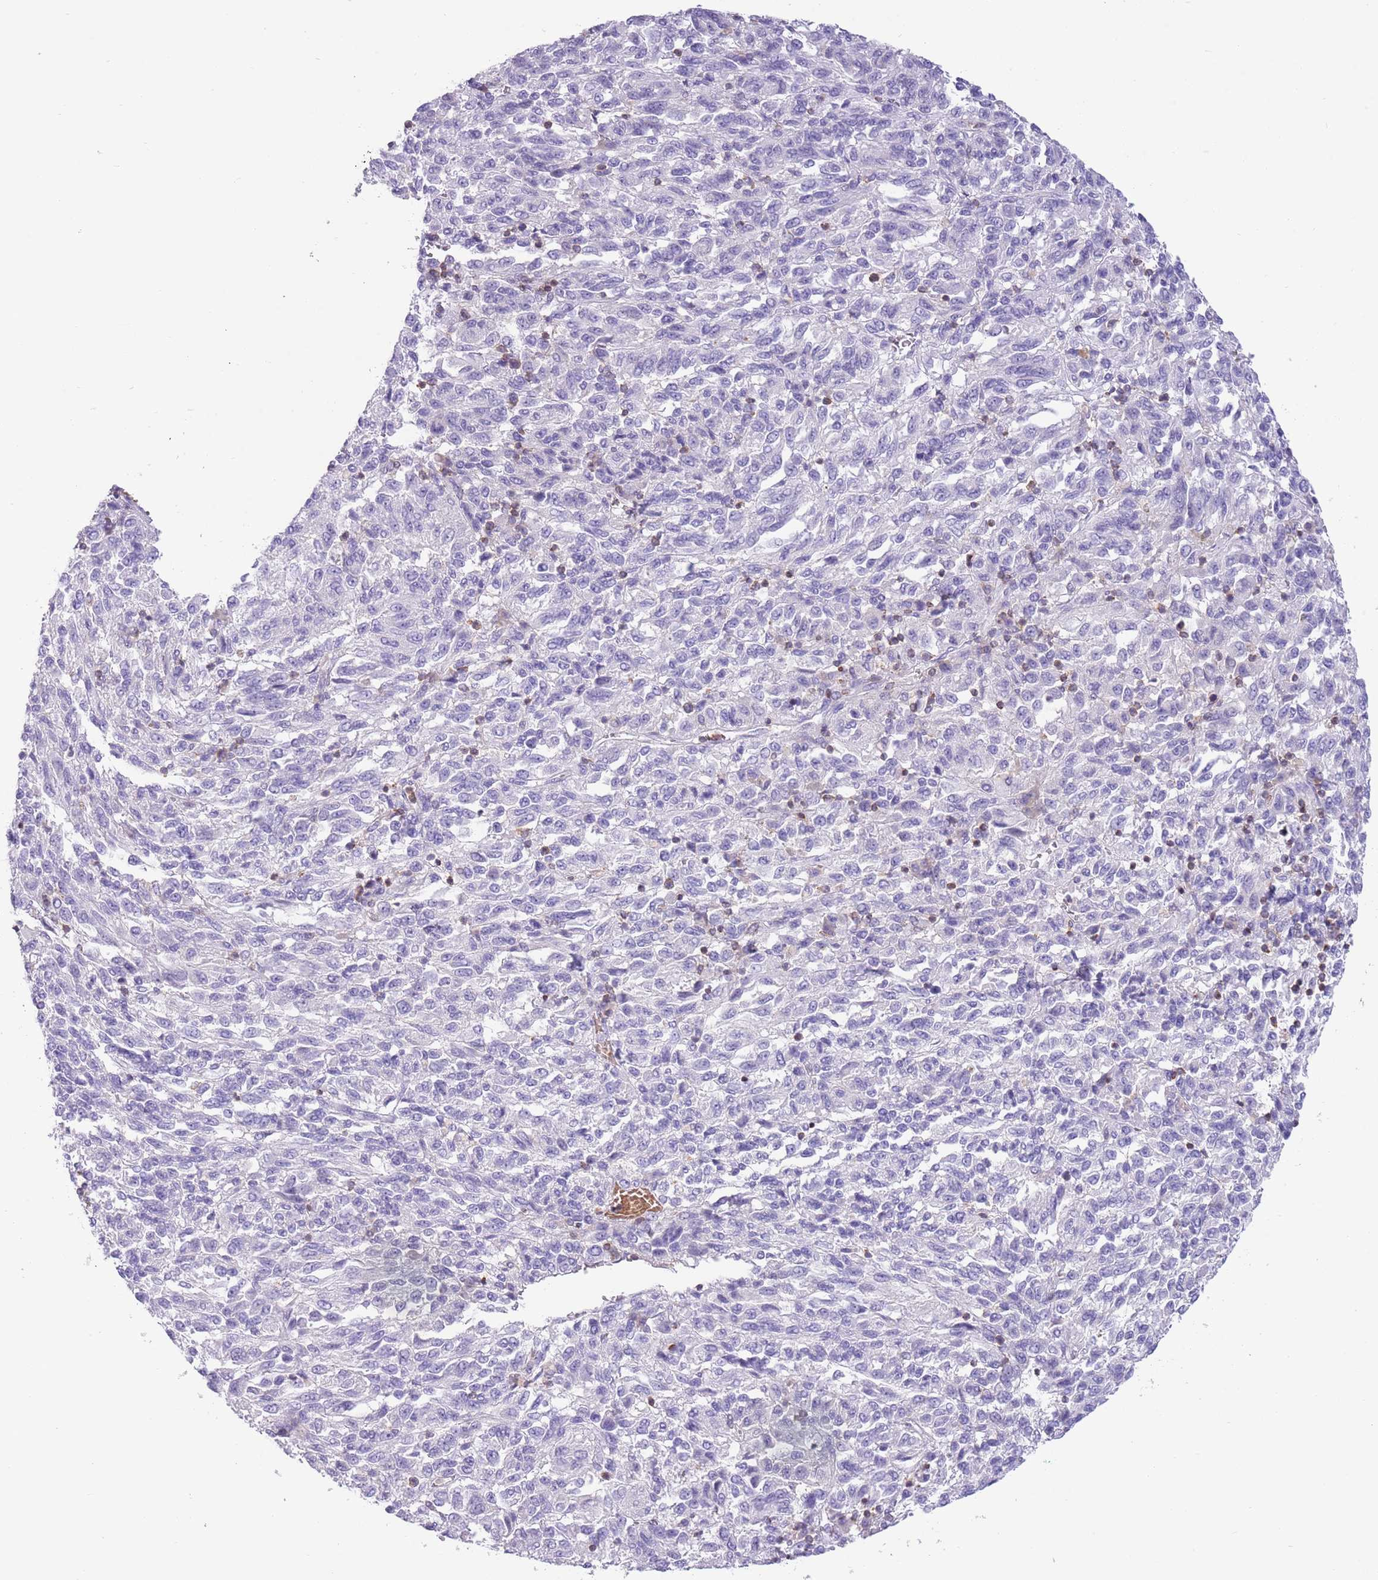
{"staining": {"intensity": "negative", "quantity": "none", "location": "none"}, "tissue": "melanoma", "cell_type": "Tumor cells", "image_type": "cancer", "snomed": [{"axis": "morphology", "description": "Malignant melanoma, Metastatic site"}, {"axis": "topography", "description": "Lung"}], "caption": "Malignant melanoma (metastatic site) was stained to show a protein in brown. There is no significant expression in tumor cells.", "gene": "OR4Q3", "patient": {"sex": "male", "age": 64}}